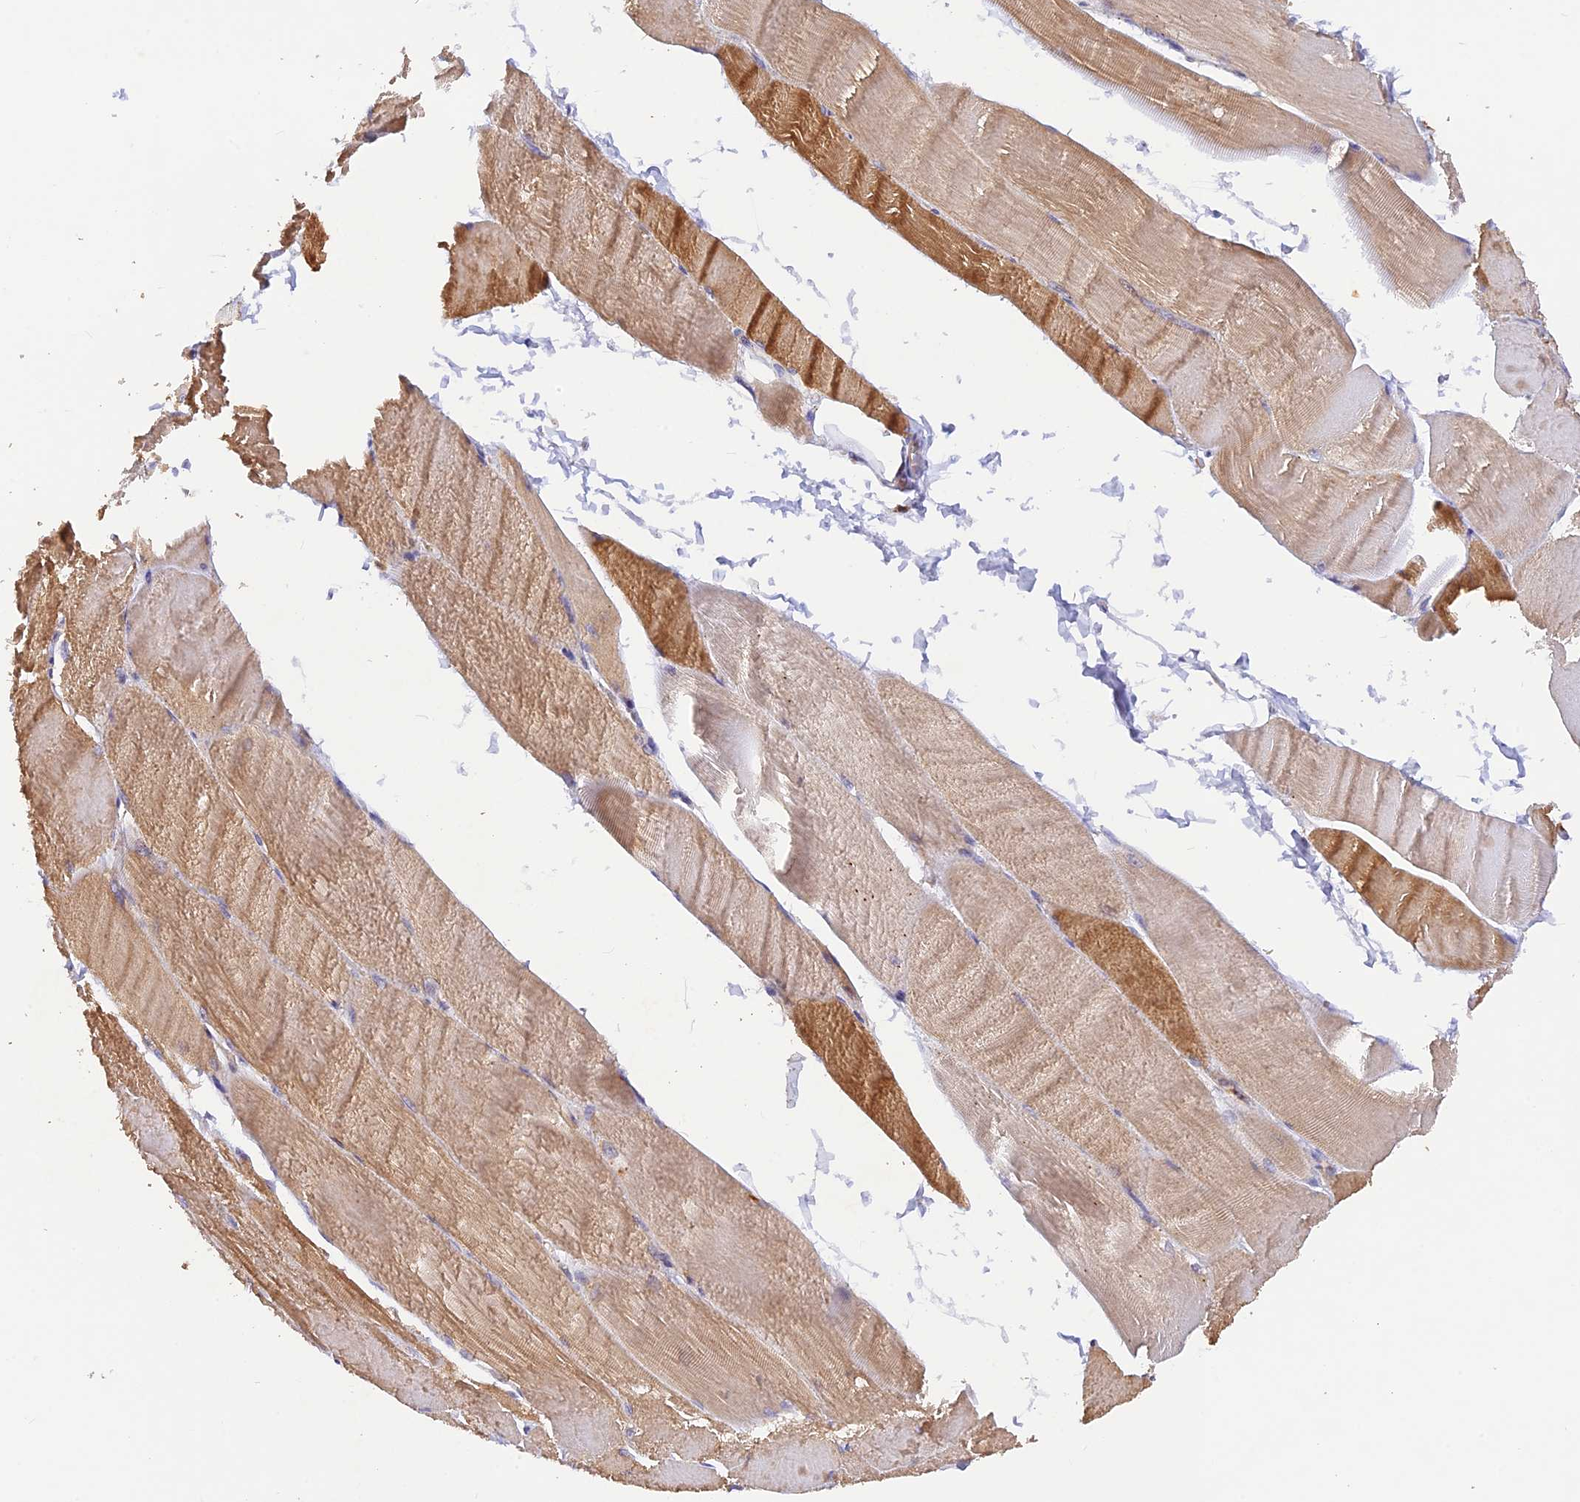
{"staining": {"intensity": "moderate", "quantity": ">75%", "location": "cytoplasmic/membranous"}, "tissue": "skeletal muscle", "cell_type": "Myocytes", "image_type": "normal", "snomed": [{"axis": "morphology", "description": "Normal tissue, NOS"}, {"axis": "morphology", "description": "Basal cell carcinoma"}, {"axis": "topography", "description": "Skeletal muscle"}], "caption": "Protein expression analysis of normal skeletal muscle displays moderate cytoplasmic/membranous staining in approximately >75% of myocytes.", "gene": "WDFY4", "patient": {"sex": "female", "age": 64}}